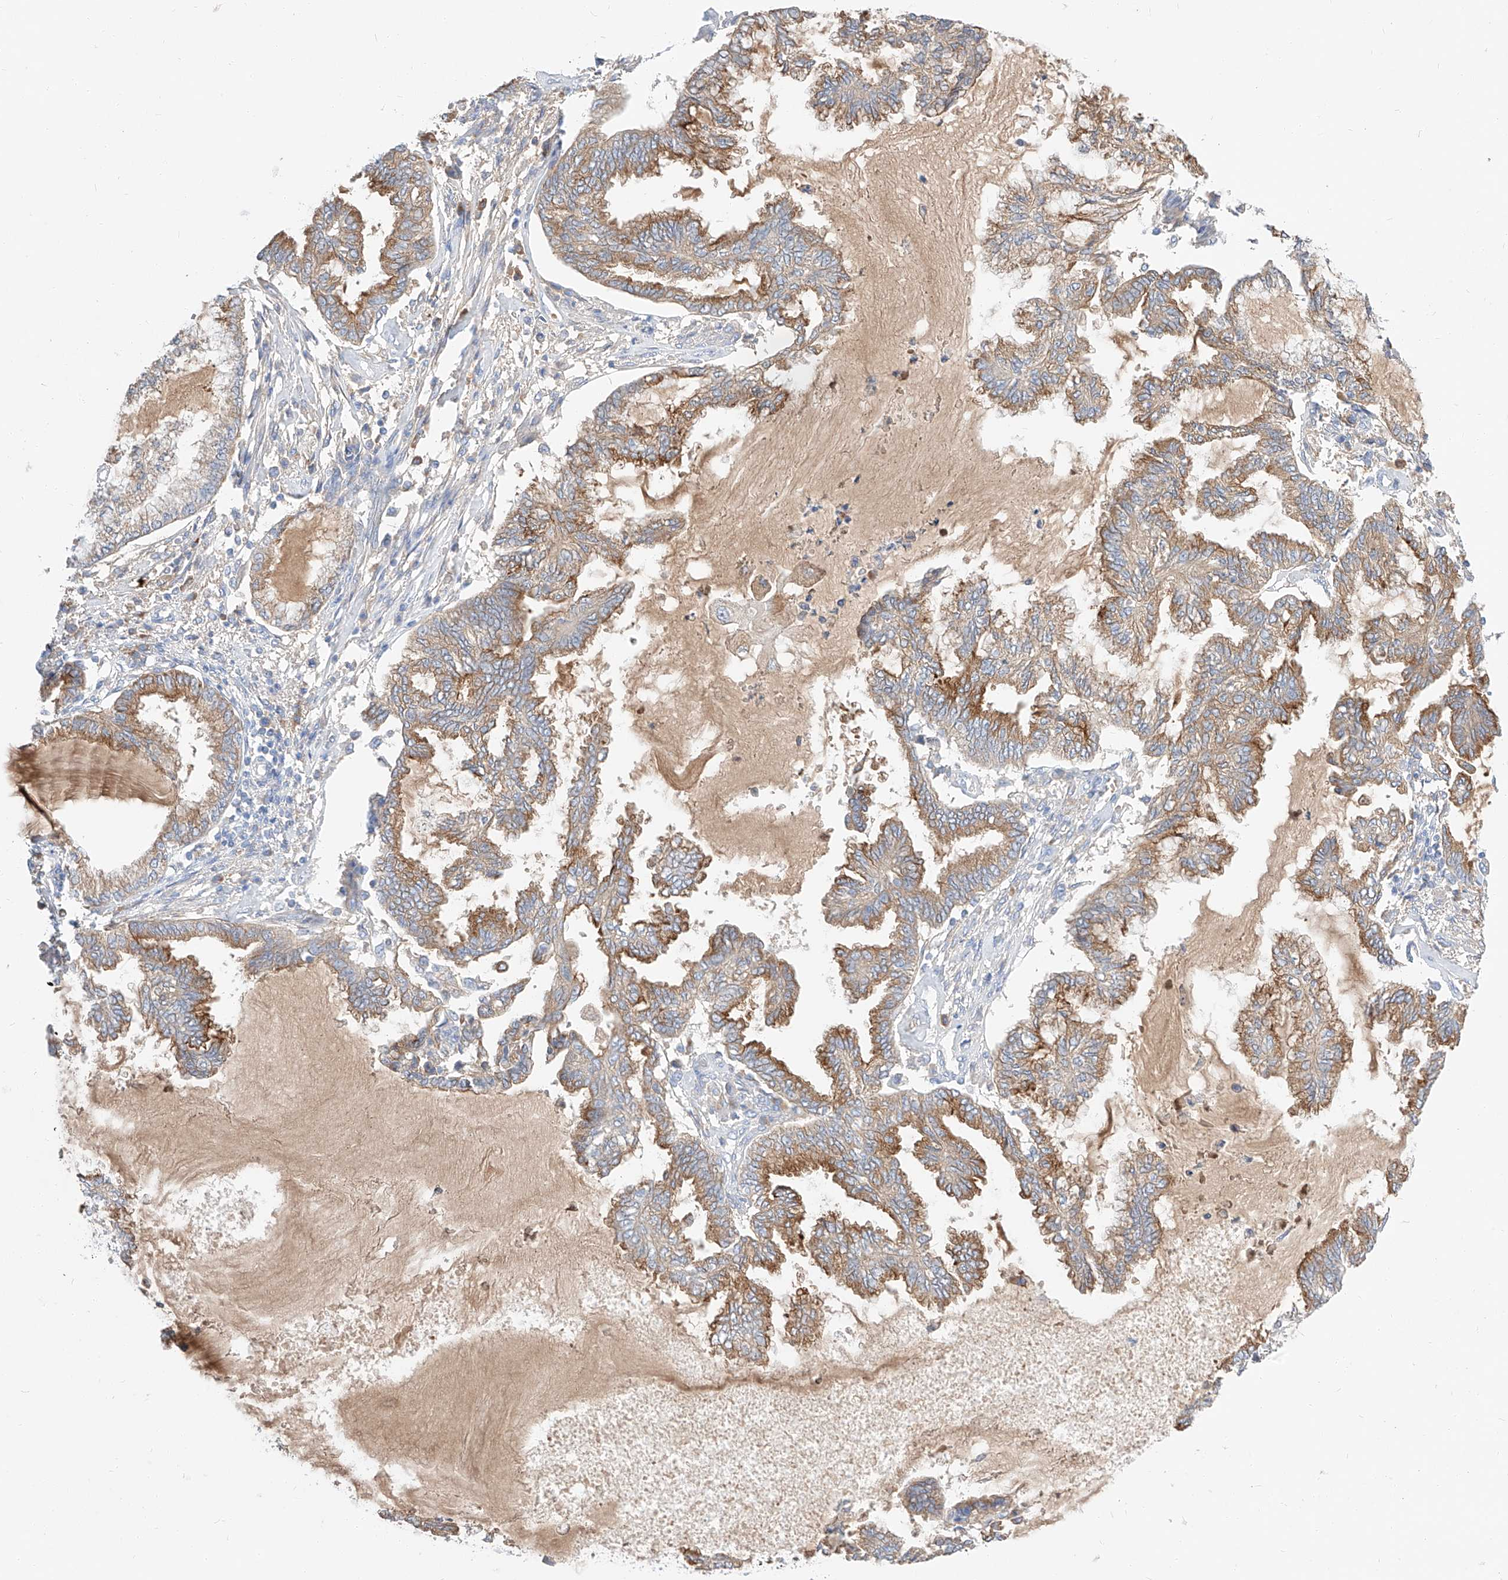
{"staining": {"intensity": "moderate", "quantity": ">75%", "location": "cytoplasmic/membranous"}, "tissue": "endometrial cancer", "cell_type": "Tumor cells", "image_type": "cancer", "snomed": [{"axis": "morphology", "description": "Adenocarcinoma, NOS"}, {"axis": "topography", "description": "Endometrium"}], "caption": "Immunohistochemical staining of adenocarcinoma (endometrial) demonstrates moderate cytoplasmic/membranous protein staining in approximately >75% of tumor cells. (DAB (3,3'-diaminobenzidine) IHC, brown staining for protein, blue staining for nuclei).", "gene": "MAP7", "patient": {"sex": "female", "age": 86}}